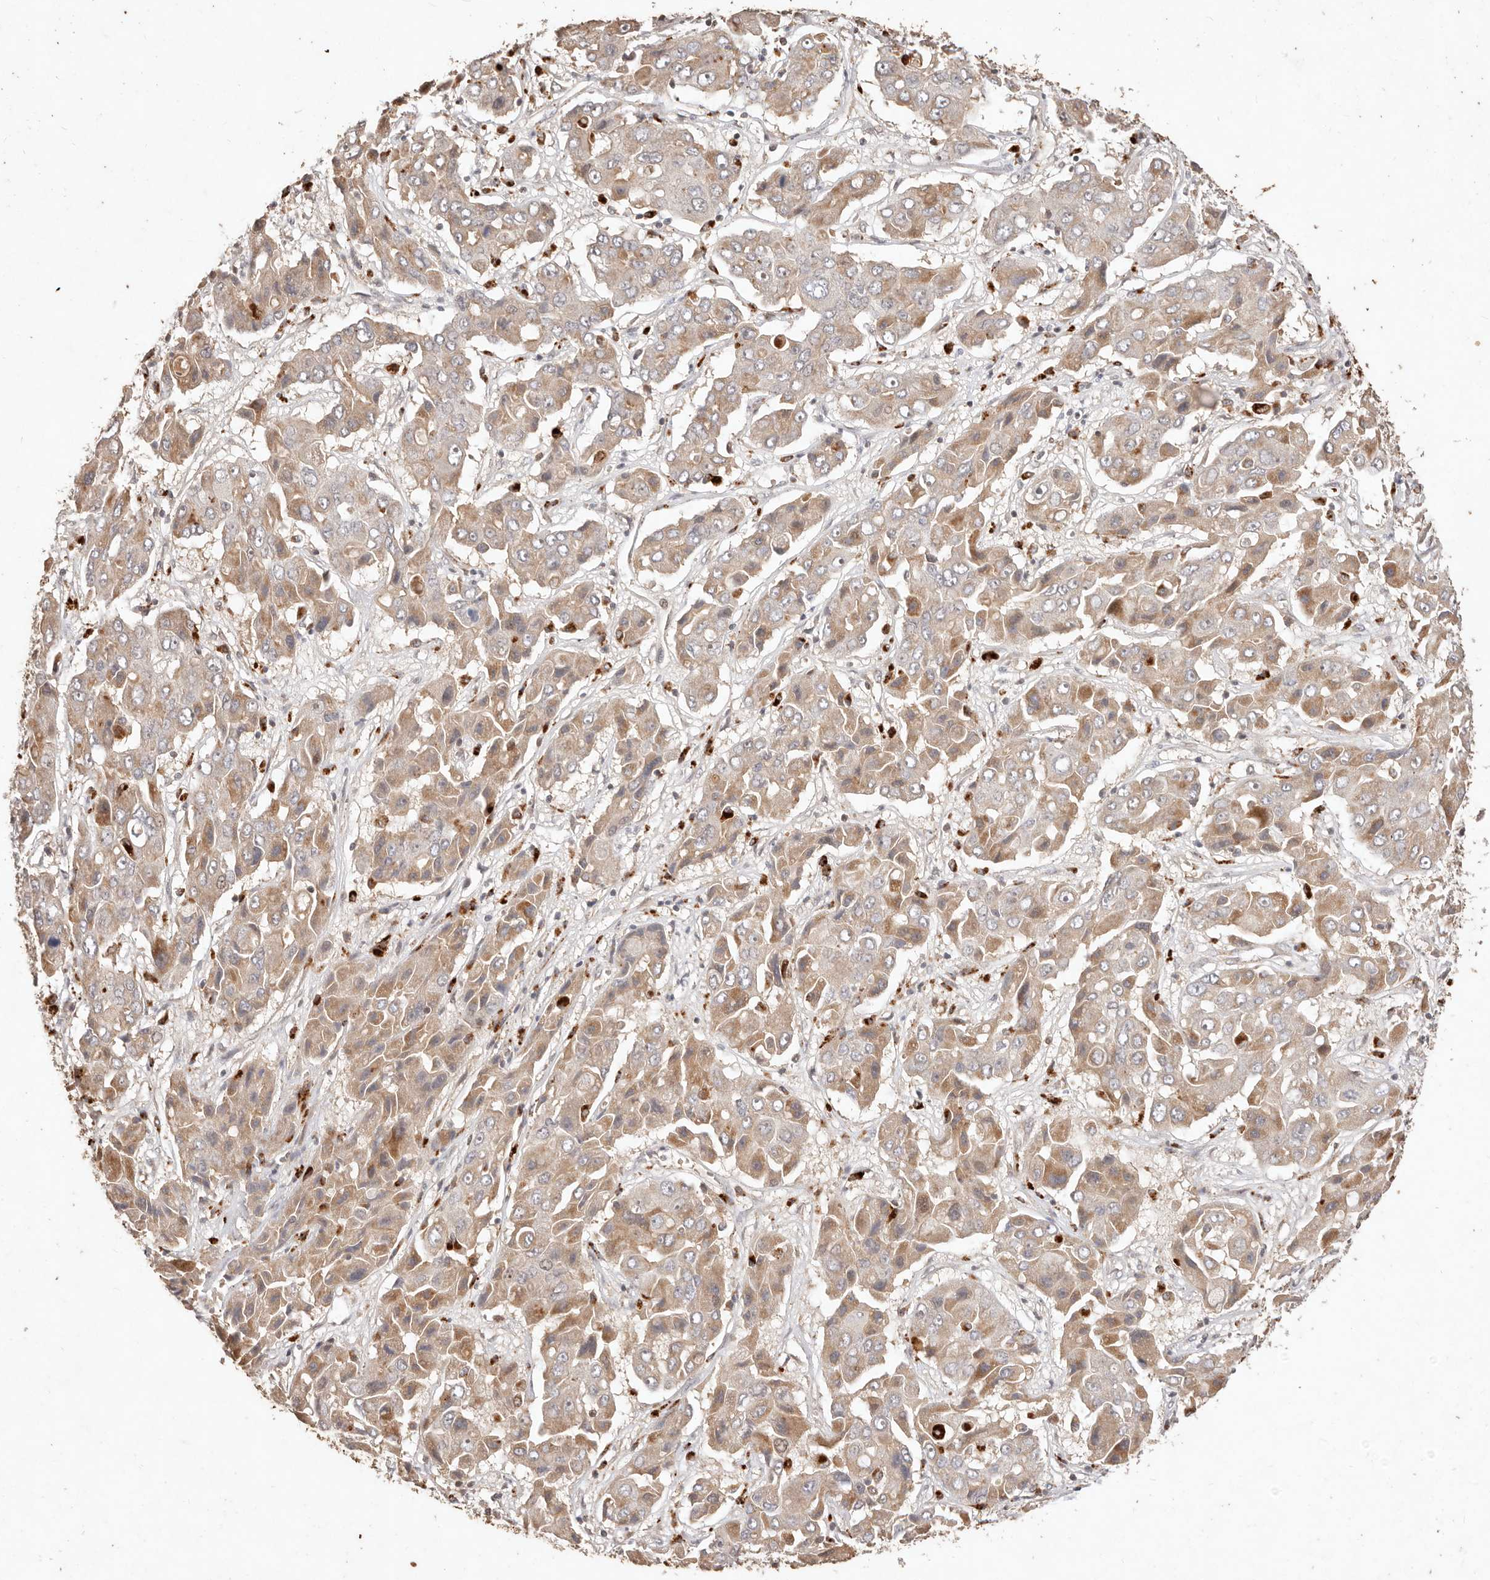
{"staining": {"intensity": "moderate", "quantity": "25%-75%", "location": "cytoplasmic/membranous"}, "tissue": "liver cancer", "cell_type": "Tumor cells", "image_type": "cancer", "snomed": [{"axis": "morphology", "description": "Cholangiocarcinoma"}, {"axis": "topography", "description": "Liver"}], "caption": "Immunohistochemistry image of human liver cancer (cholangiocarcinoma) stained for a protein (brown), which displays medium levels of moderate cytoplasmic/membranous staining in about 25%-75% of tumor cells.", "gene": "KIF9", "patient": {"sex": "male", "age": 67}}